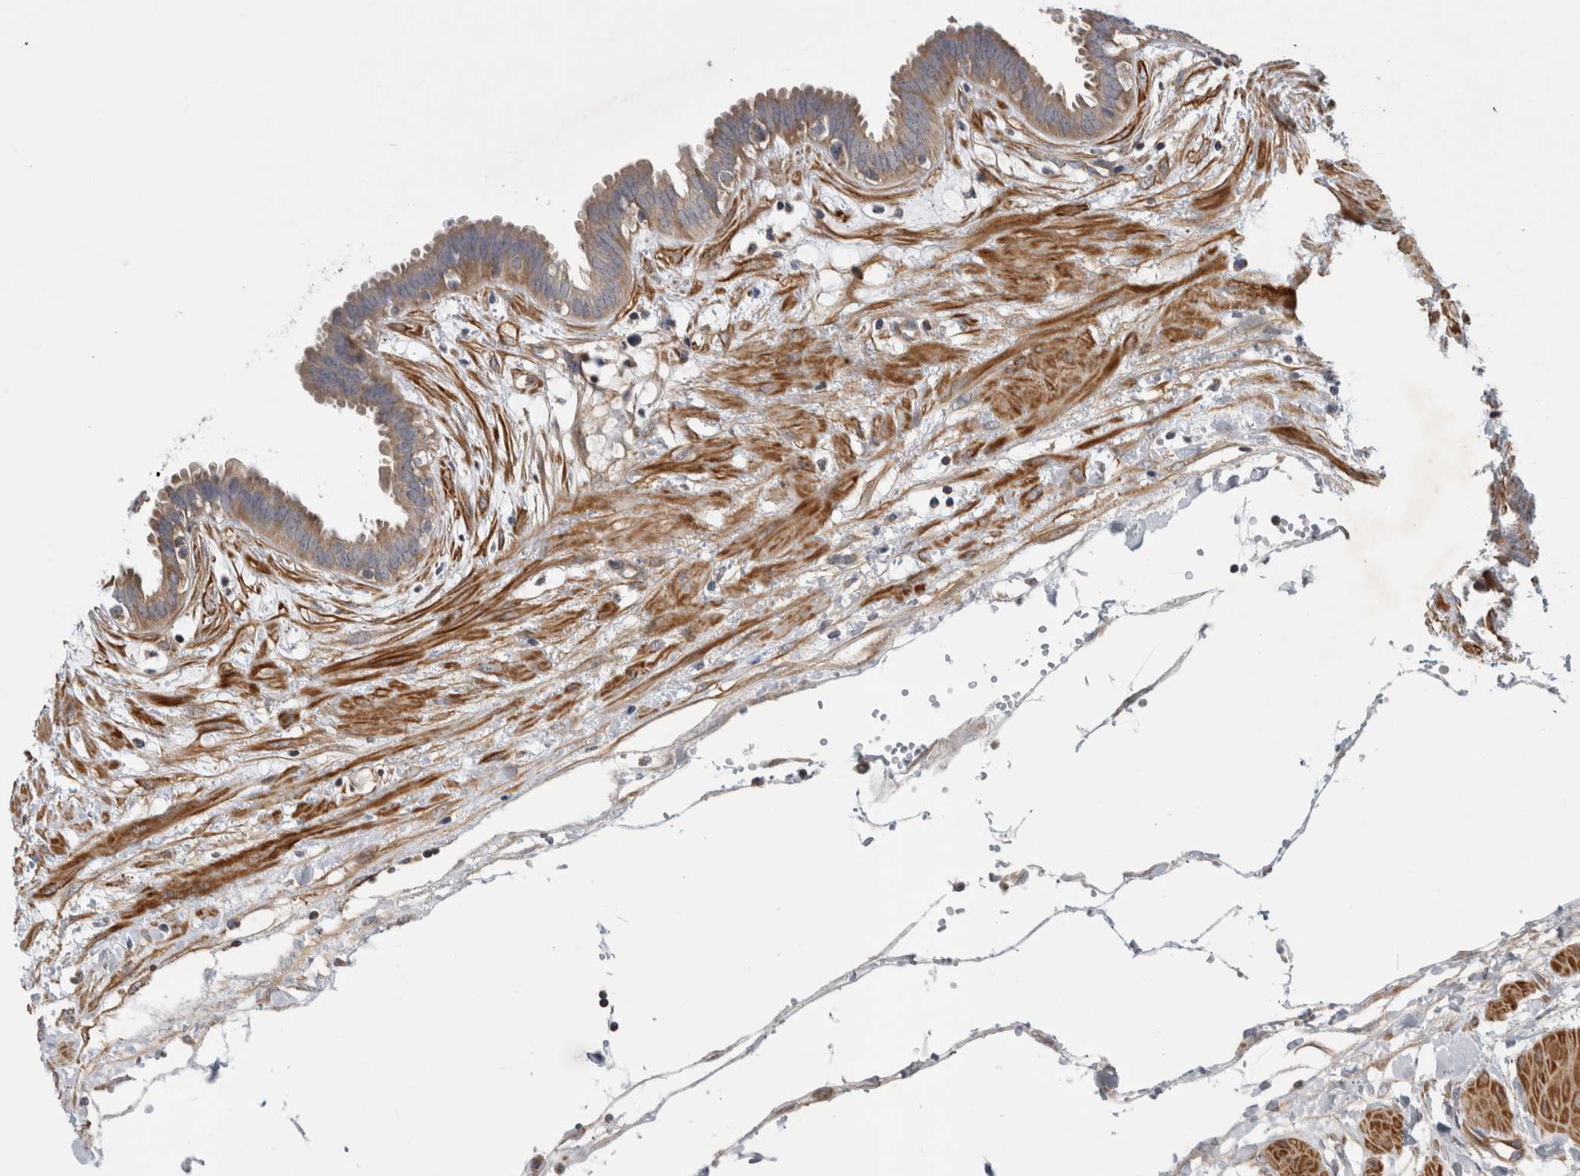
{"staining": {"intensity": "moderate", "quantity": ">75%", "location": "cytoplasmic/membranous"}, "tissue": "fallopian tube", "cell_type": "Glandular cells", "image_type": "normal", "snomed": [{"axis": "morphology", "description": "Normal tissue, NOS"}, {"axis": "topography", "description": "Fallopian tube"}, {"axis": "topography", "description": "Placenta"}], "caption": "Brown immunohistochemical staining in unremarkable fallopian tube displays moderate cytoplasmic/membranous positivity in approximately >75% of glandular cells.", "gene": "SFXN2", "patient": {"sex": "female", "age": 32}}